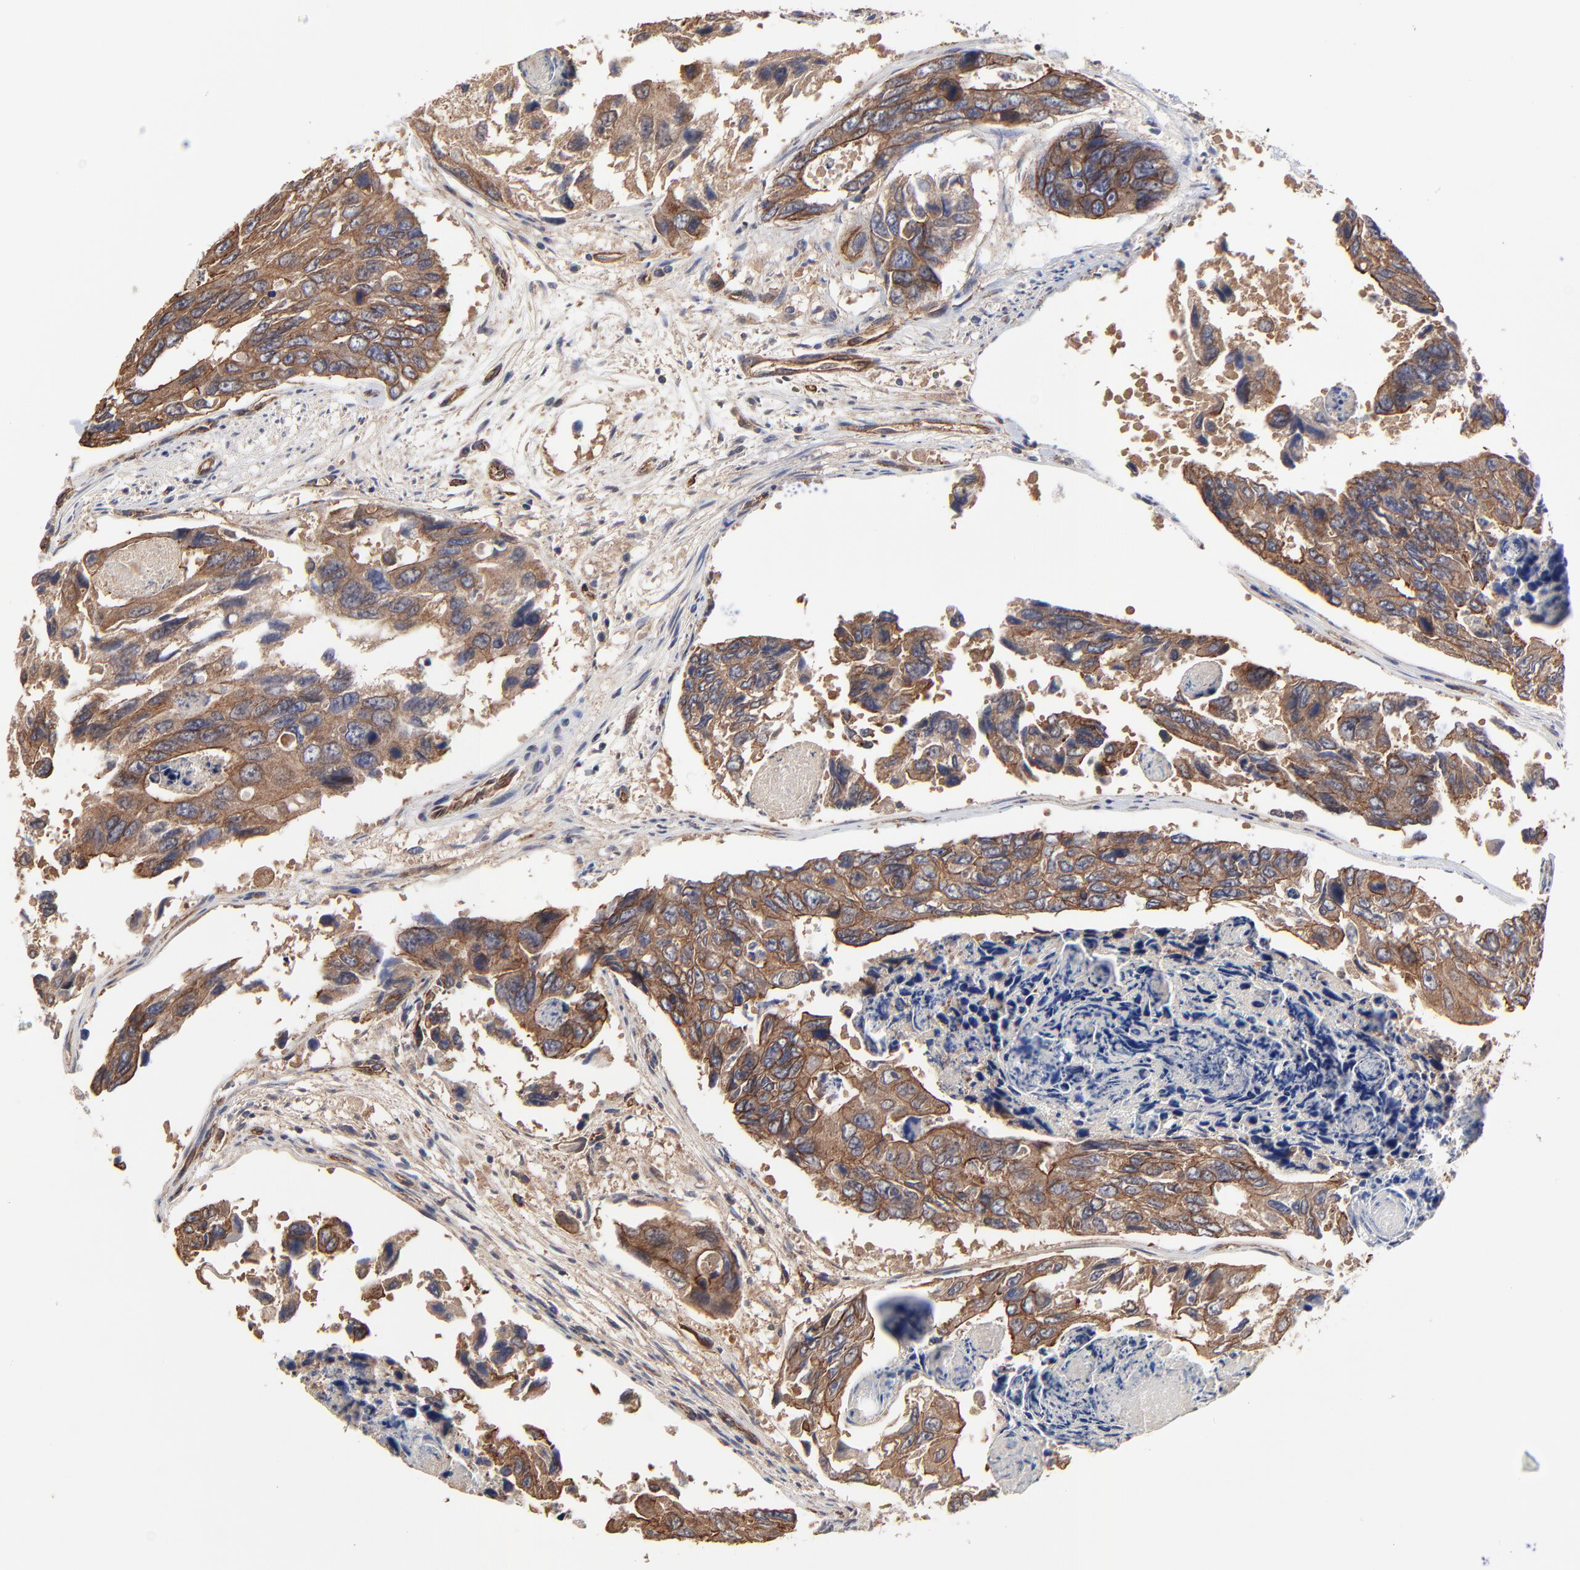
{"staining": {"intensity": "moderate", "quantity": ">75%", "location": "cytoplasmic/membranous"}, "tissue": "colorectal cancer", "cell_type": "Tumor cells", "image_type": "cancer", "snomed": [{"axis": "morphology", "description": "Adenocarcinoma, NOS"}, {"axis": "topography", "description": "Colon"}], "caption": "Immunohistochemical staining of human colorectal cancer (adenocarcinoma) reveals medium levels of moderate cytoplasmic/membranous protein expression in about >75% of tumor cells.", "gene": "ARMT1", "patient": {"sex": "female", "age": 86}}